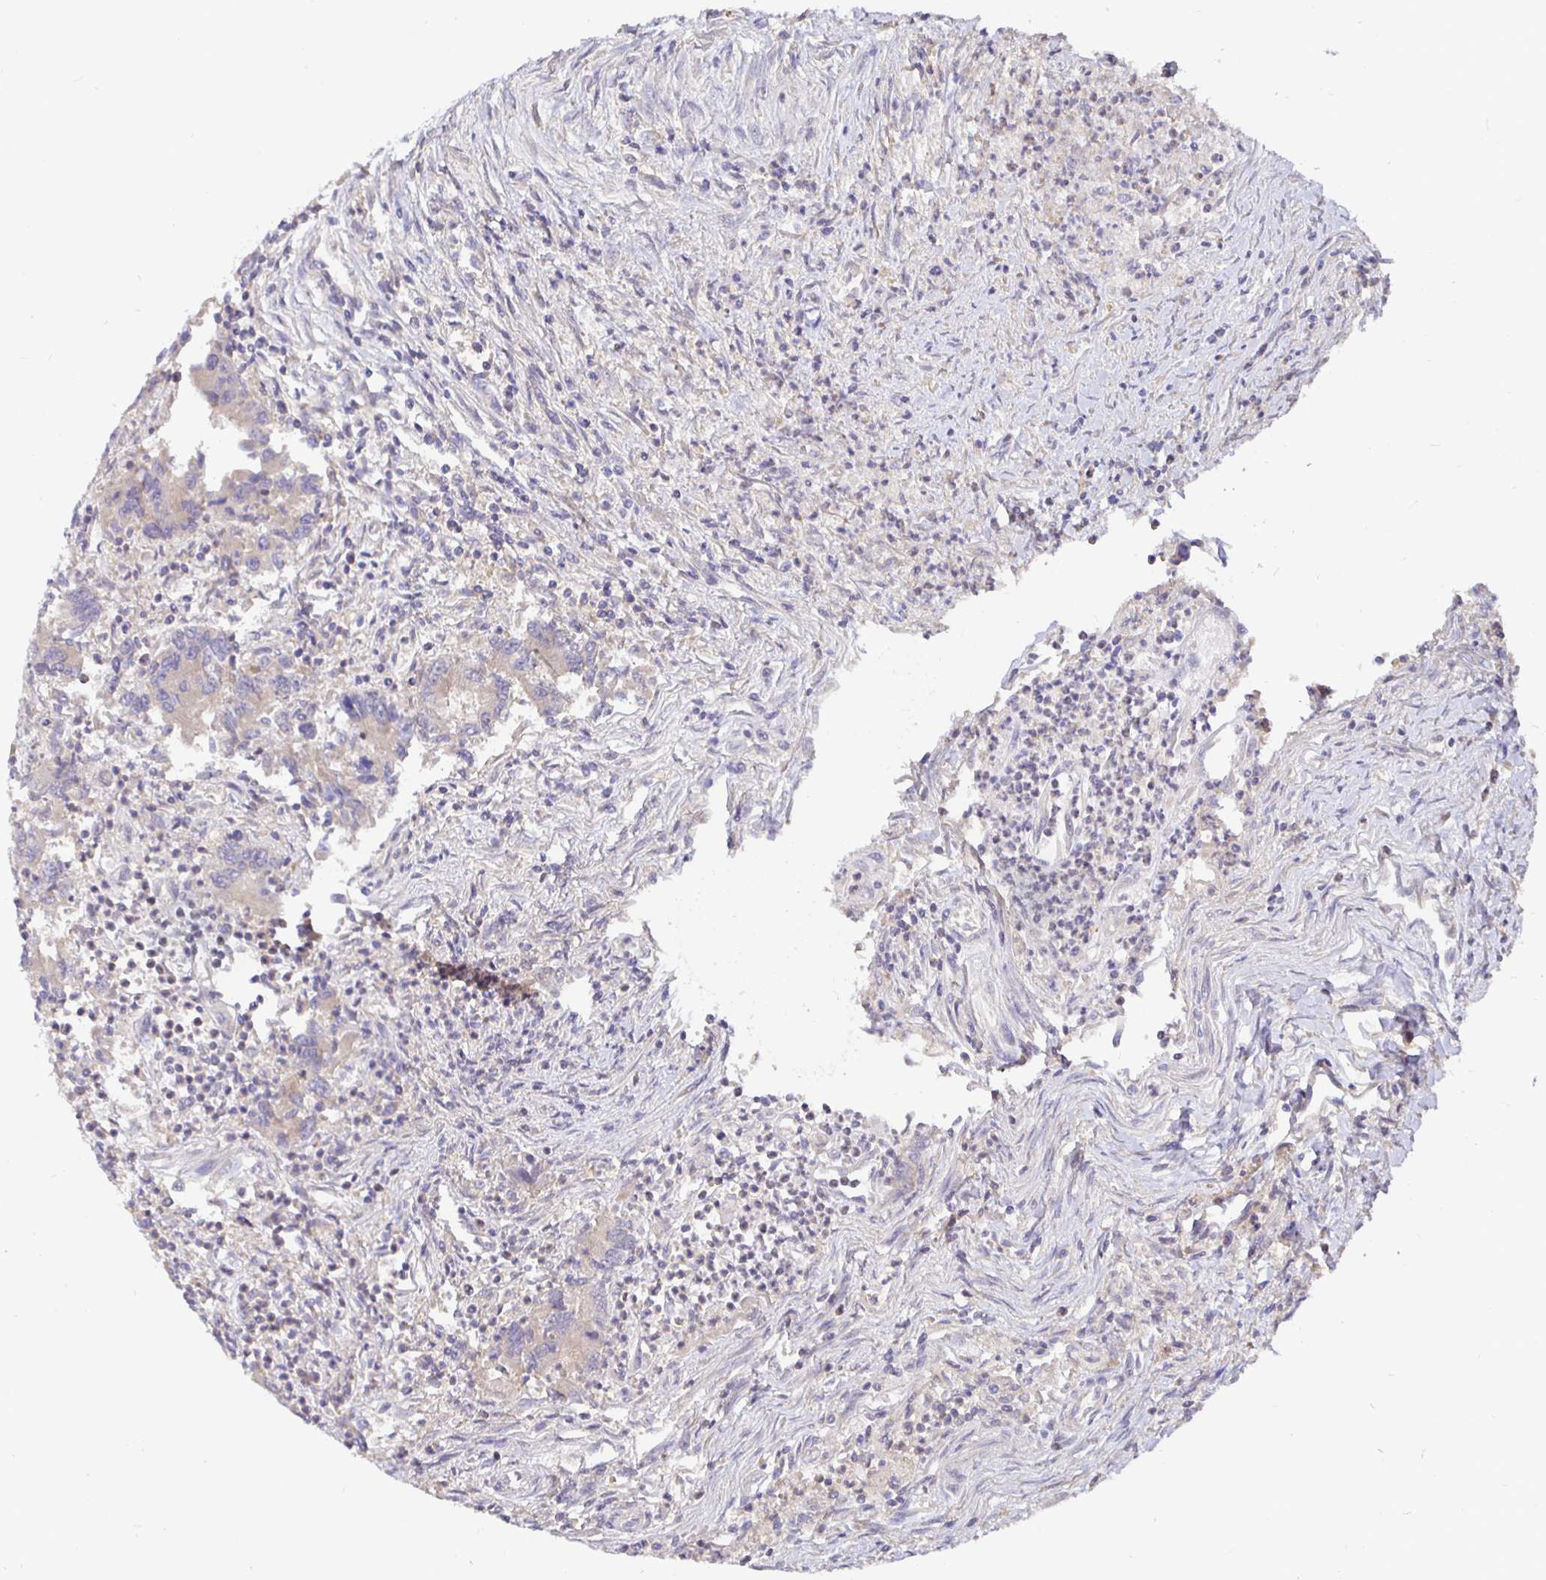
{"staining": {"intensity": "negative", "quantity": "none", "location": "none"}, "tissue": "colorectal cancer", "cell_type": "Tumor cells", "image_type": "cancer", "snomed": [{"axis": "morphology", "description": "Adenocarcinoma, NOS"}, {"axis": "topography", "description": "Colon"}], "caption": "The histopathology image reveals no significant staining in tumor cells of colorectal cancer.", "gene": "KIF21A", "patient": {"sex": "female", "age": 67}}